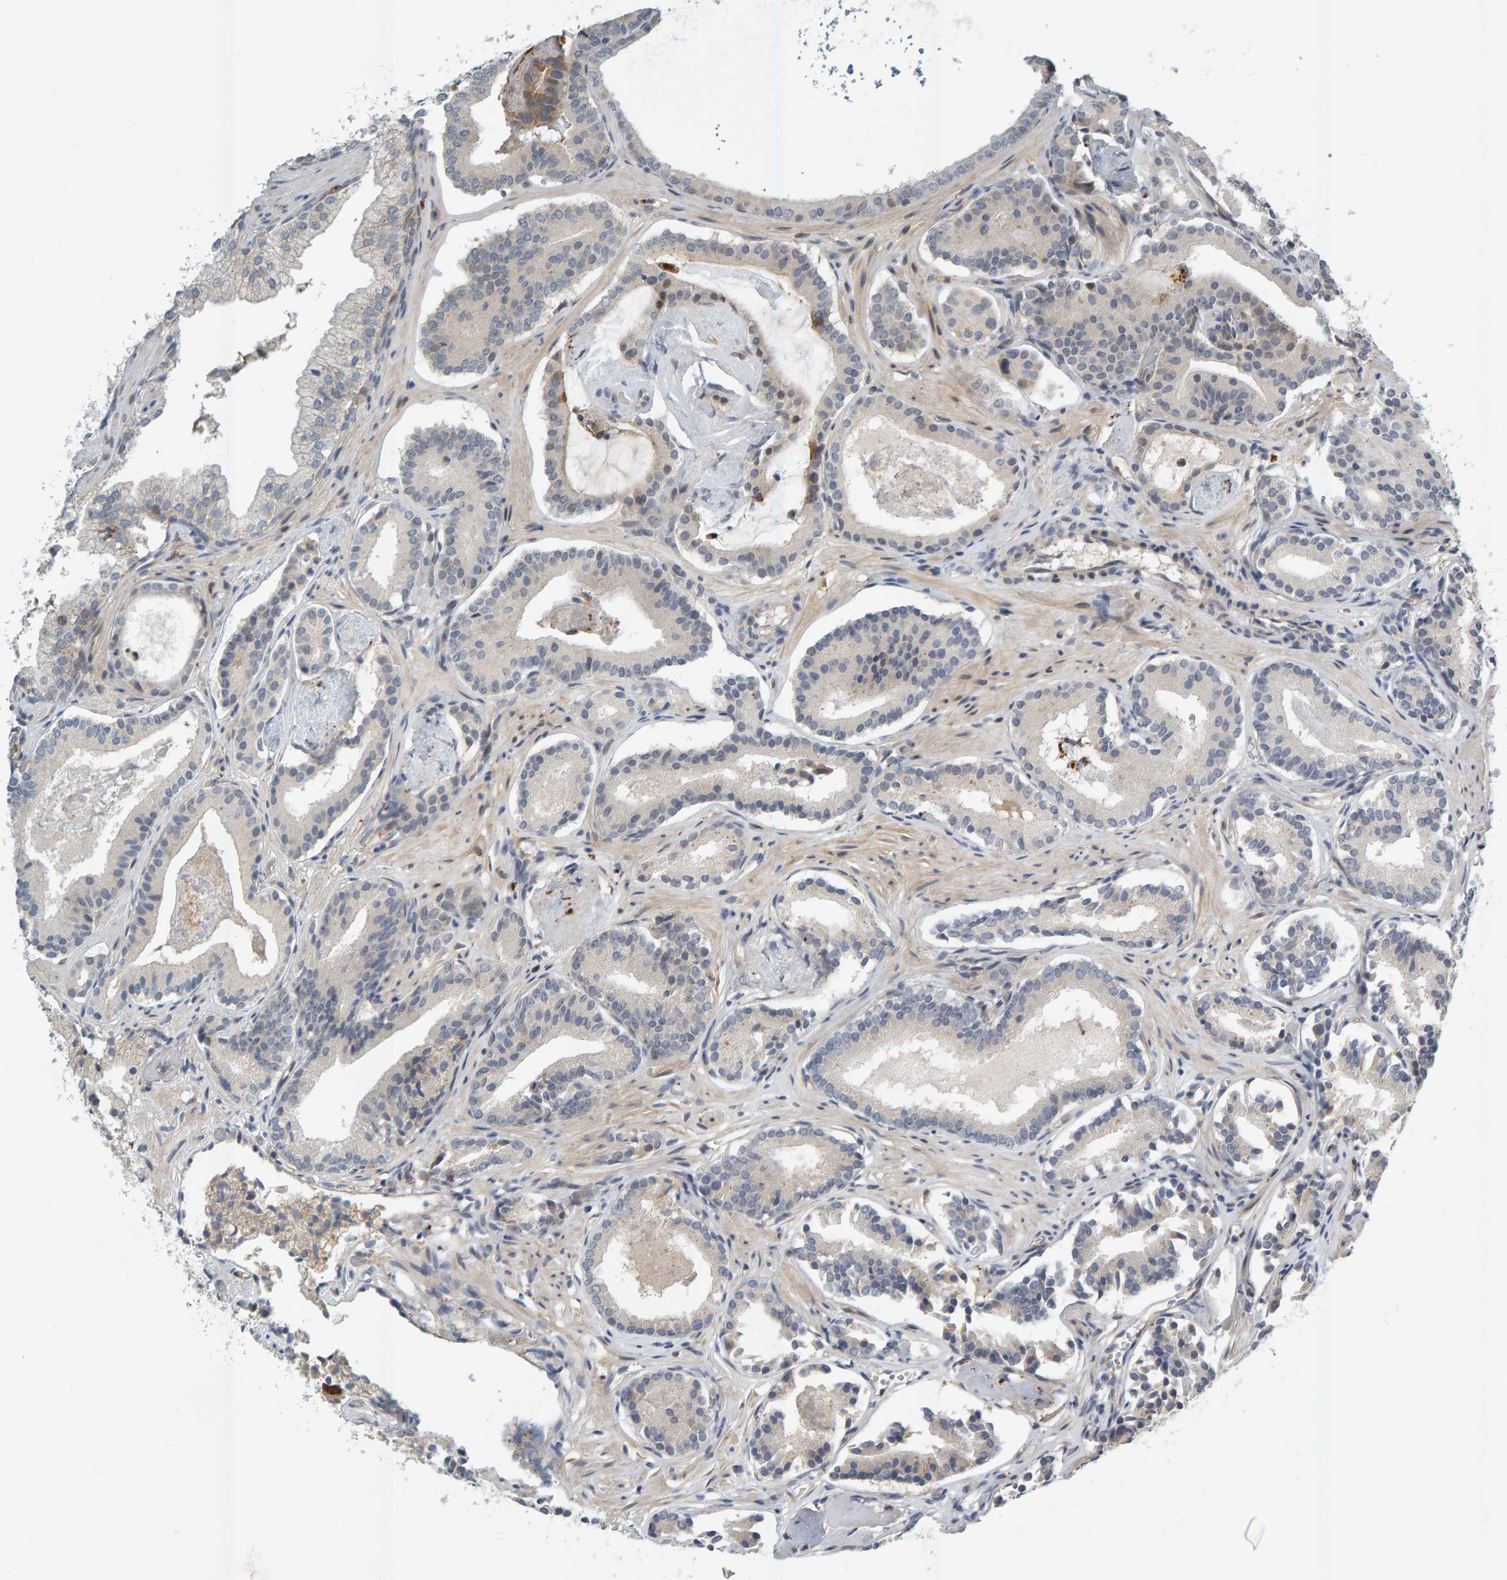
{"staining": {"intensity": "negative", "quantity": "none", "location": "none"}, "tissue": "prostate cancer", "cell_type": "Tumor cells", "image_type": "cancer", "snomed": [{"axis": "morphology", "description": "Adenocarcinoma, Low grade"}, {"axis": "topography", "description": "Prostate"}], "caption": "High magnification brightfield microscopy of prostate cancer (low-grade adenocarcinoma) stained with DAB (3,3'-diaminobenzidine) (brown) and counterstained with hematoxylin (blue): tumor cells show no significant staining.", "gene": "ZNF160", "patient": {"sex": "male", "age": 51}}